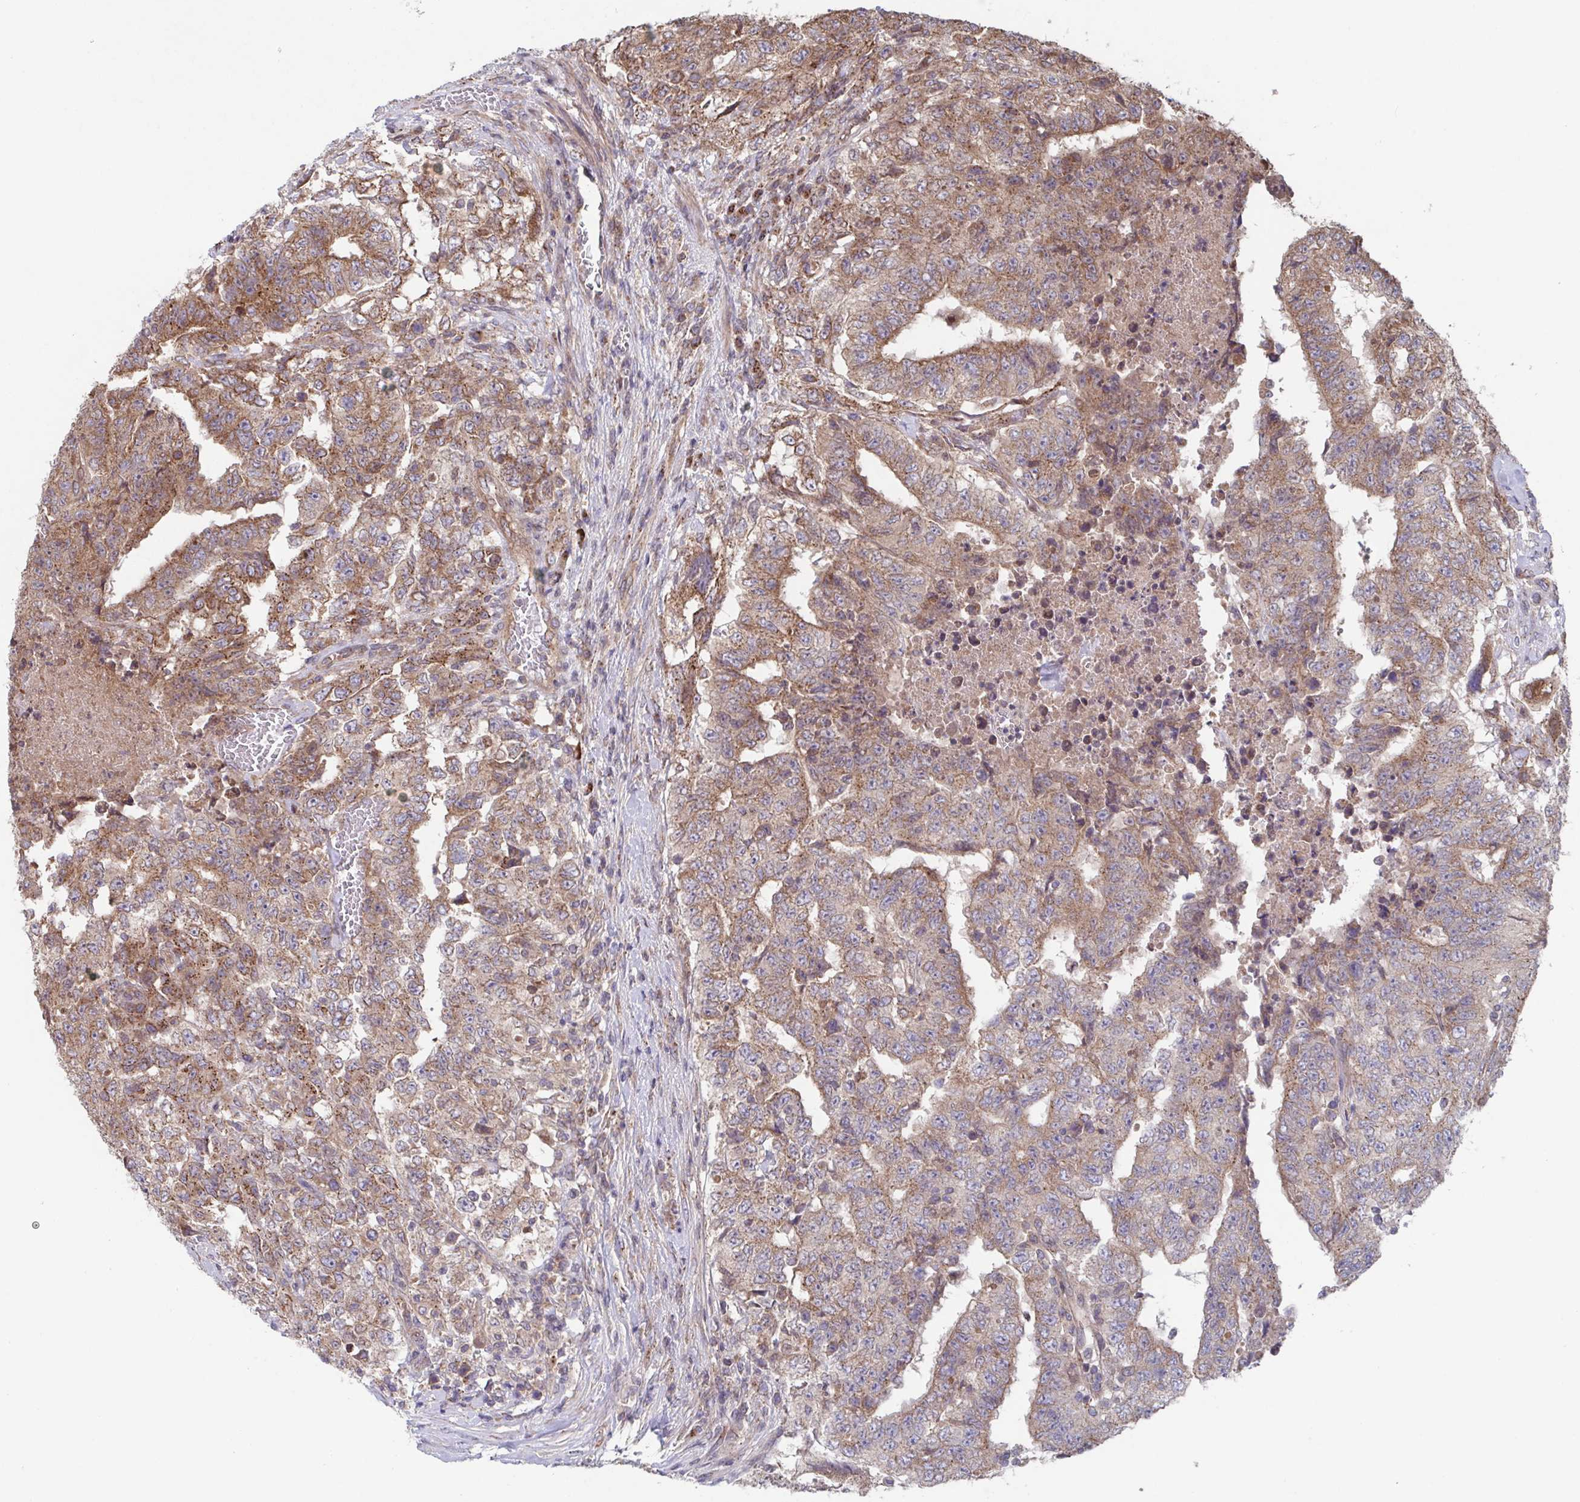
{"staining": {"intensity": "moderate", "quantity": "25%-75%", "location": "cytoplasmic/membranous"}, "tissue": "testis cancer", "cell_type": "Tumor cells", "image_type": "cancer", "snomed": [{"axis": "morphology", "description": "Carcinoma, Embryonal, NOS"}, {"axis": "topography", "description": "Testis"}], "caption": "DAB (3,3'-diaminobenzidine) immunohistochemical staining of human testis embryonal carcinoma reveals moderate cytoplasmic/membranous protein positivity in about 25%-75% of tumor cells. (DAB (3,3'-diaminobenzidine) = brown stain, brightfield microscopy at high magnification).", "gene": "COPB1", "patient": {"sex": "male", "age": 24}}